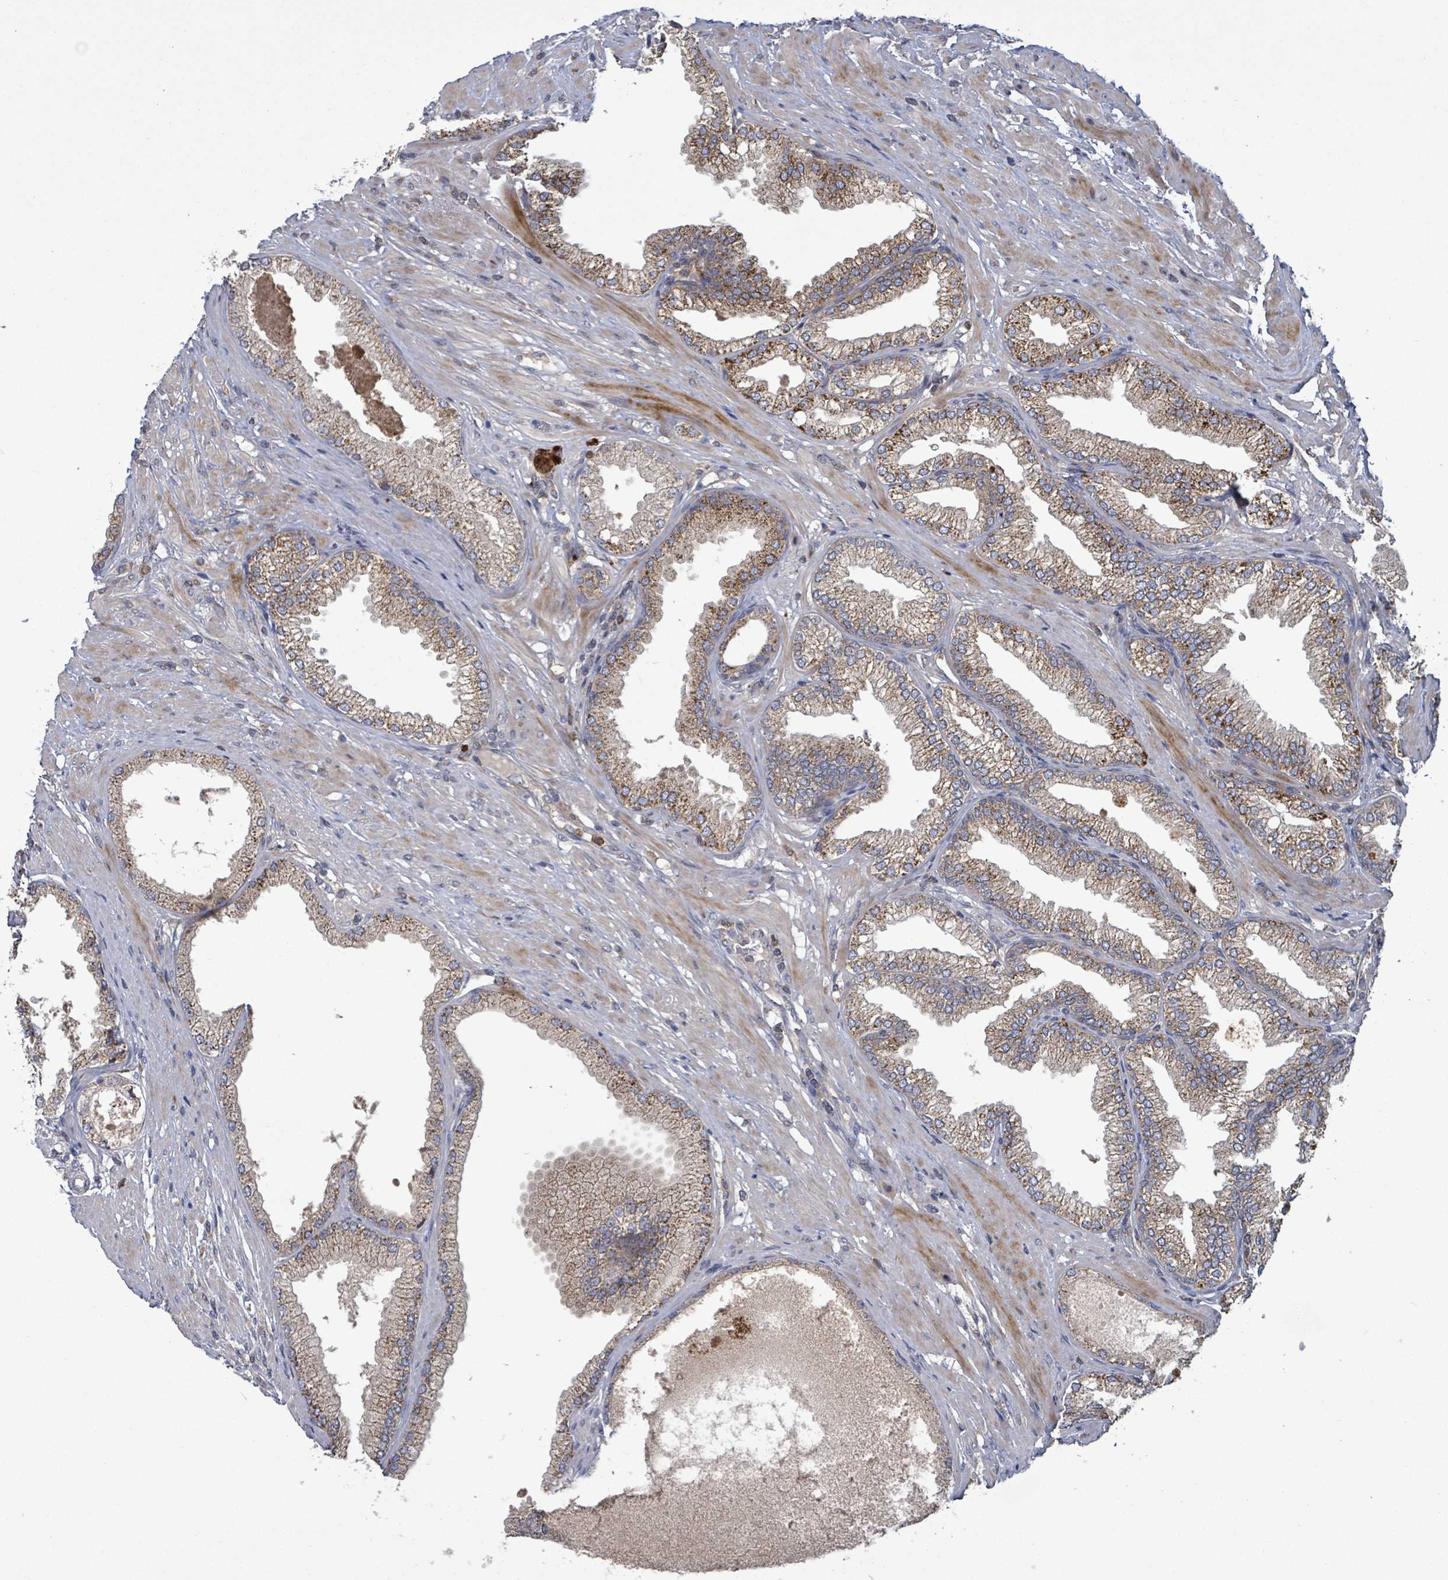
{"staining": {"intensity": "moderate", "quantity": ">75%", "location": "cytoplasmic/membranous"}, "tissue": "prostate cancer", "cell_type": "Tumor cells", "image_type": "cancer", "snomed": [{"axis": "morphology", "description": "Adenocarcinoma, High grade"}, {"axis": "topography", "description": "Prostate"}], "caption": "Brown immunohistochemical staining in human adenocarcinoma (high-grade) (prostate) displays moderate cytoplasmic/membranous staining in approximately >75% of tumor cells.", "gene": "SERPINE3", "patient": {"sex": "male", "age": 71}}